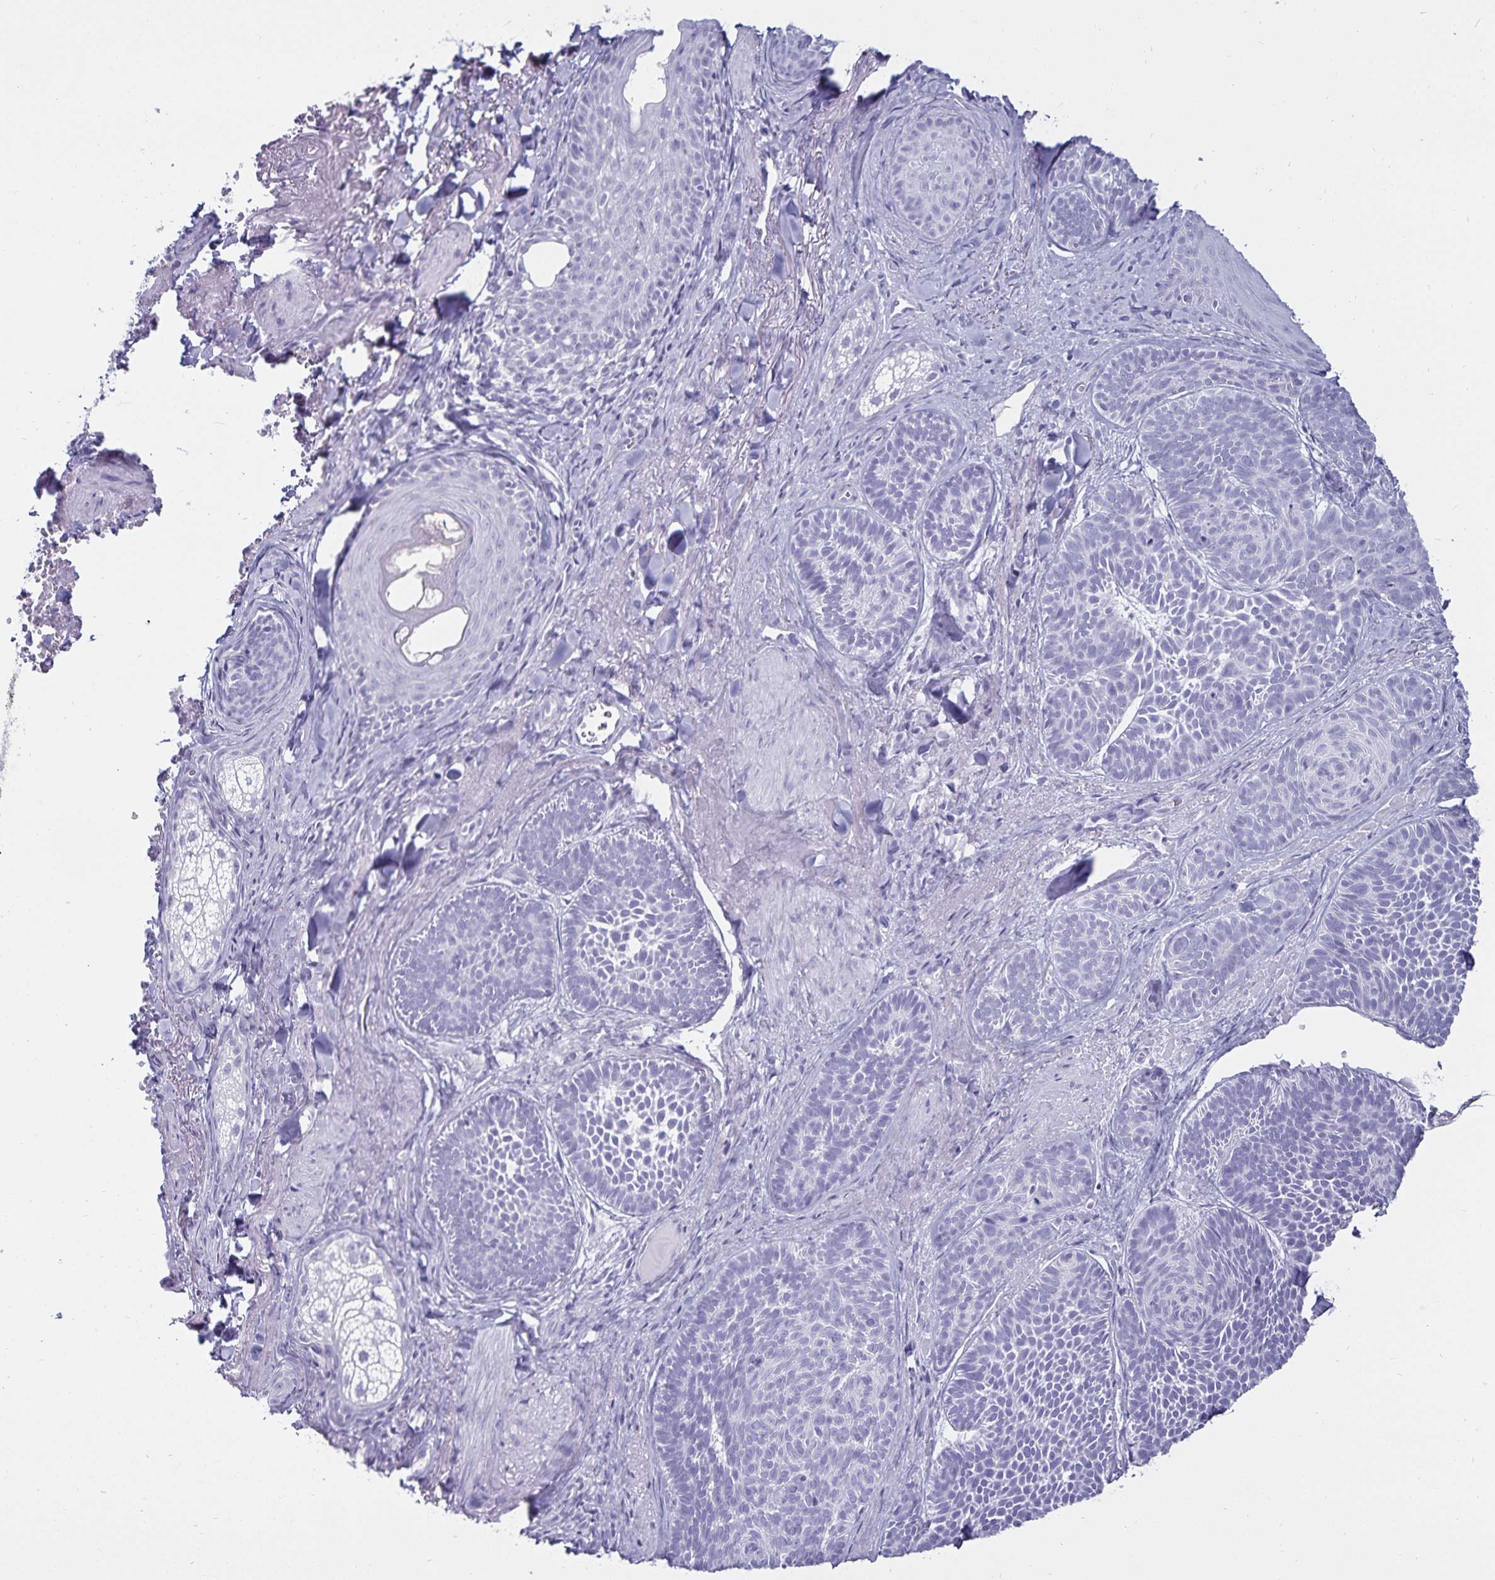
{"staining": {"intensity": "negative", "quantity": "none", "location": "none"}, "tissue": "skin cancer", "cell_type": "Tumor cells", "image_type": "cancer", "snomed": [{"axis": "morphology", "description": "Basal cell carcinoma"}, {"axis": "topography", "description": "Skin"}], "caption": "This is an immunohistochemistry histopathology image of human skin cancer (basal cell carcinoma). There is no positivity in tumor cells.", "gene": "DEFA6", "patient": {"sex": "male", "age": 81}}